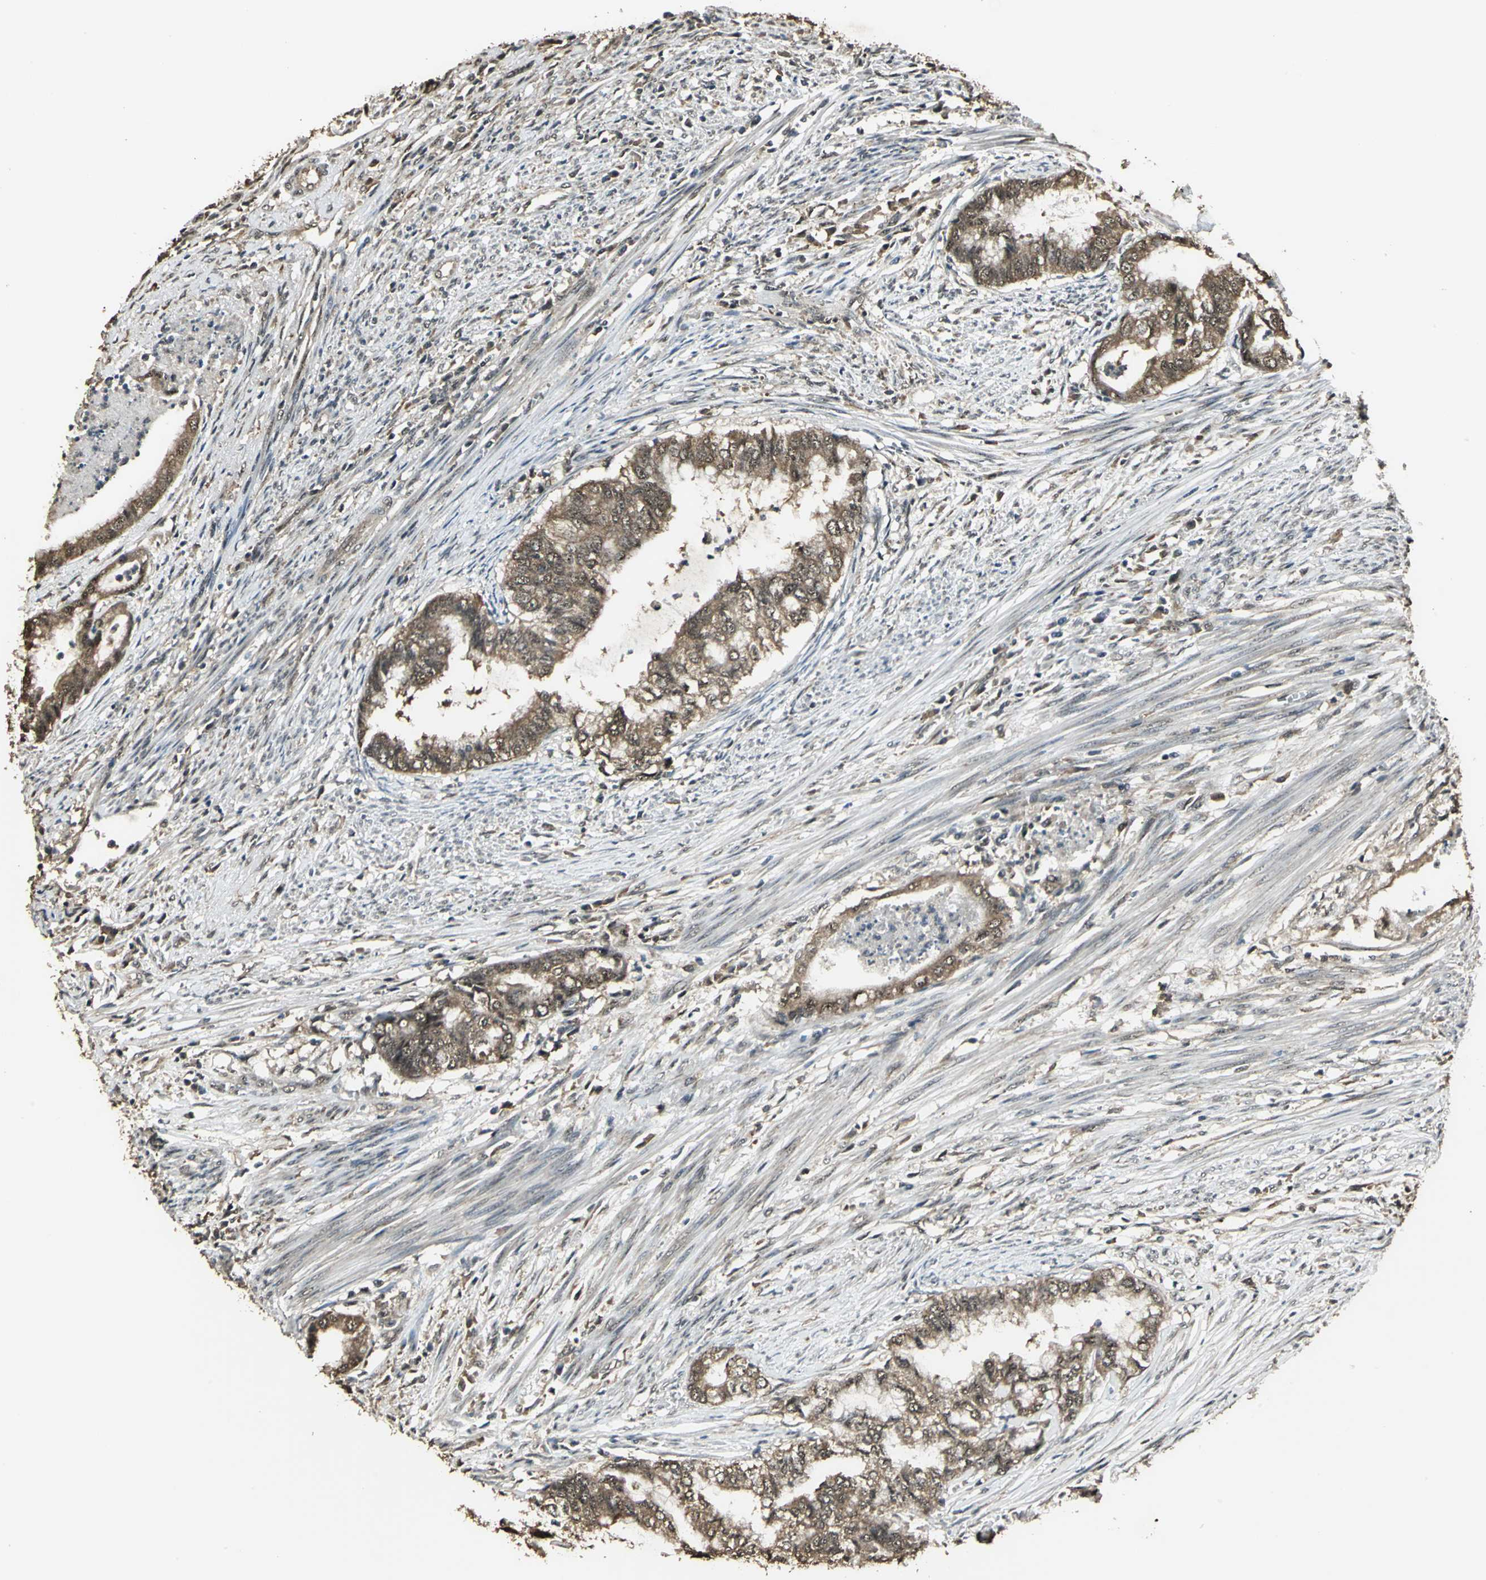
{"staining": {"intensity": "strong", "quantity": ">75%", "location": "cytoplasmic/membranous"}, "tissue": "endometrial cancer", "cell_type": "Tumor cells", "image_type": "cancer", "snomed": [{"axis": "morphology", "description": "Adenocarcinoma, NOS"}, {"axis": "topography", "description": "Endometrium"}], "caption": "The micrograph exhibits staining of endometrial cancer (adenocarcinoma), revealing strong cytoplasmic/membranous protein positivity (brown color) within tumor cells. The protein is shown in brown color, while the nuclei are stained blue.", "gene": "UCHL5", "patient": {"sex": "female", "age": 79}}